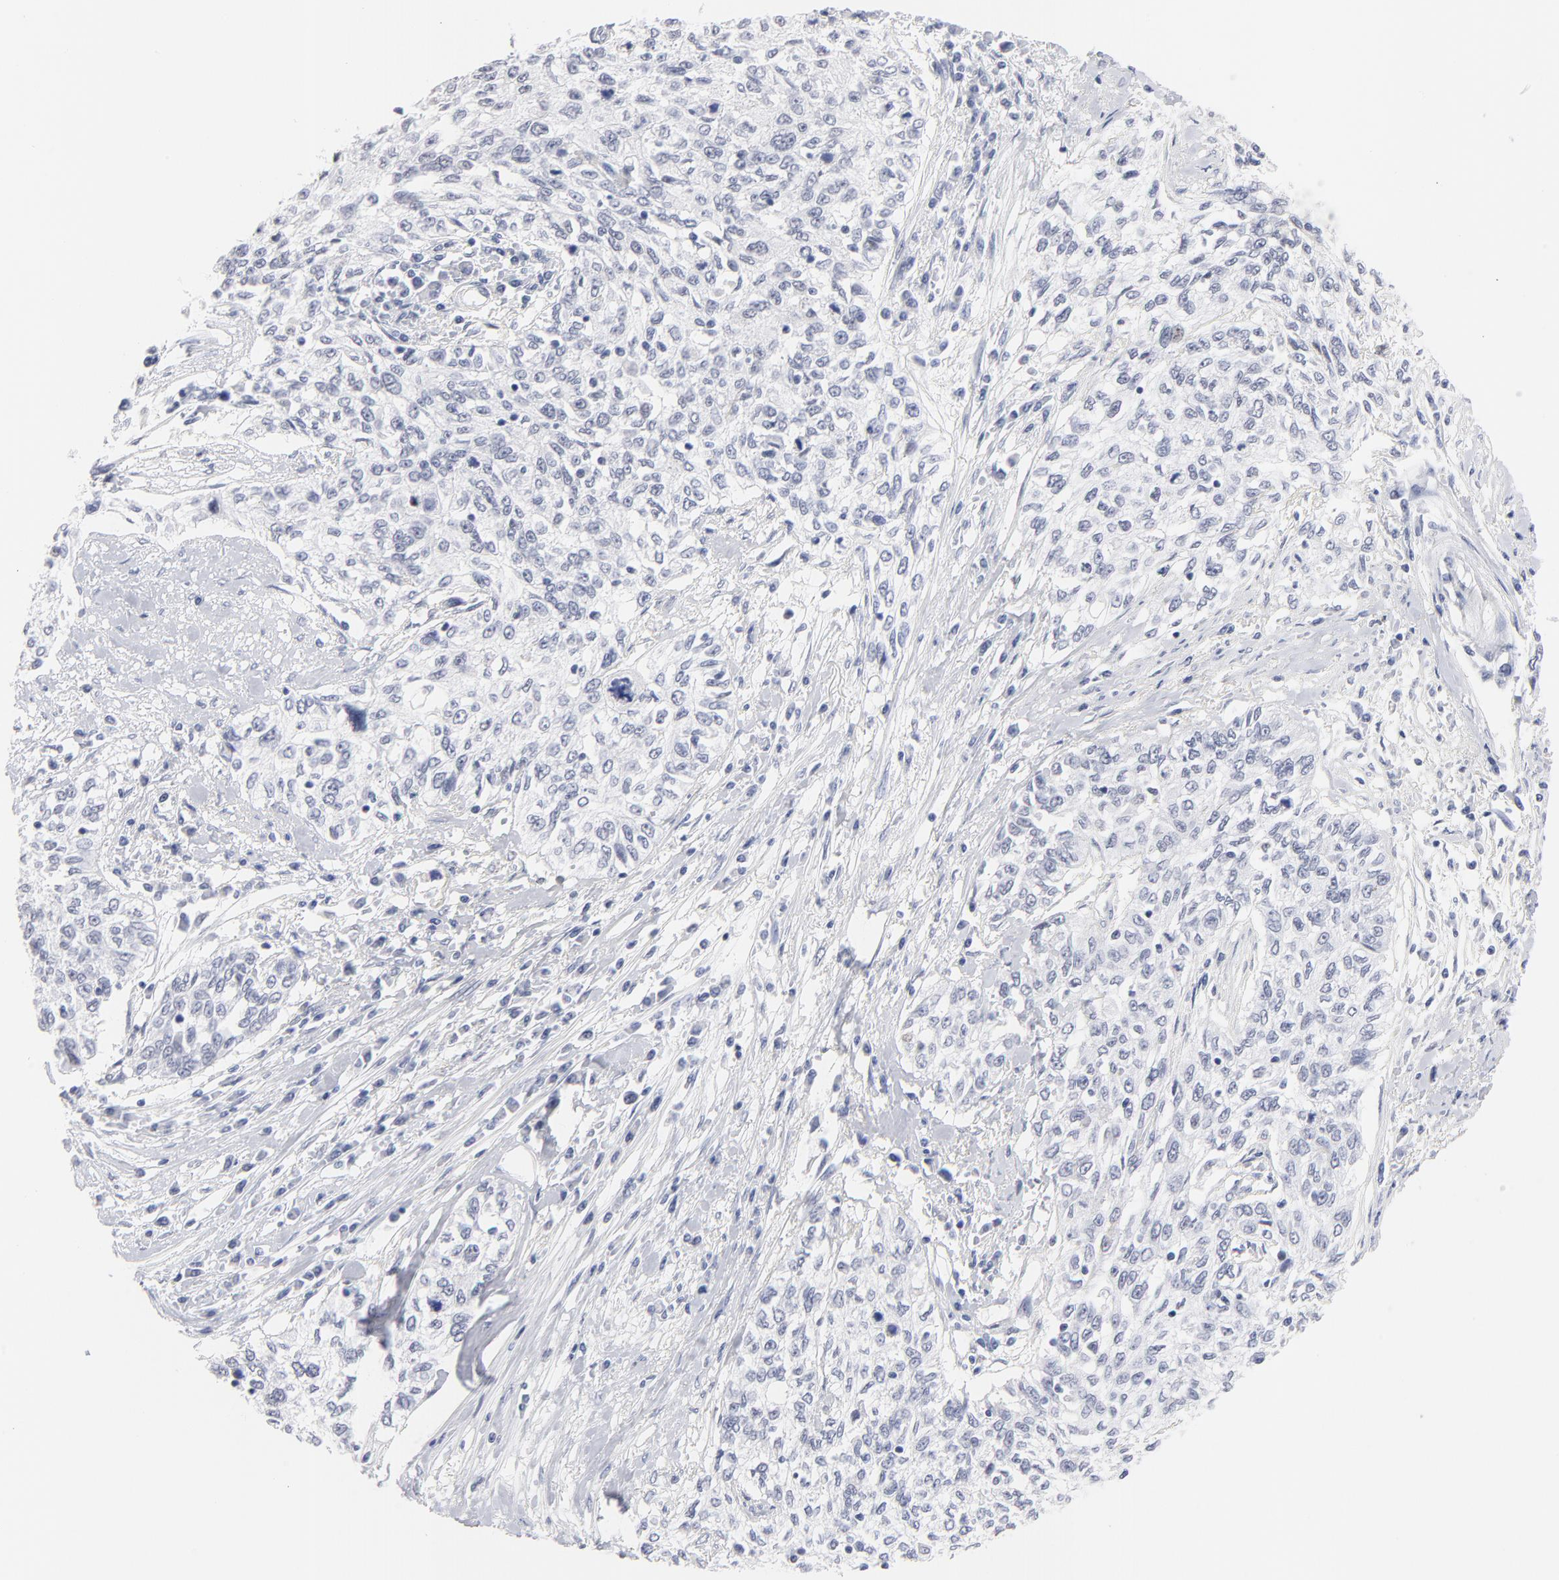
{"staining": {"intensity": "negative", "quantity": "none", "location": "none"}, "tissue": "cervical cancer", "cell_type": "Tumor cells", "image_type": "cancer", "snomed": [{"axis": "morphology", "description": "Squamous cell carcinoma, NOS"}, {"axis": "topography", "description": "Cervix"}], "caption": "A micrograph of human cervical squamous cell carcinoma is negative for staining in tumor cells. Brightfield microscopy of immunohistochemistry stained with DAB (brown) and hematoxylin (blue), captured at high magnification.", "gene": "KHNYN", "patient": {"sex": "female", "age": 57}}